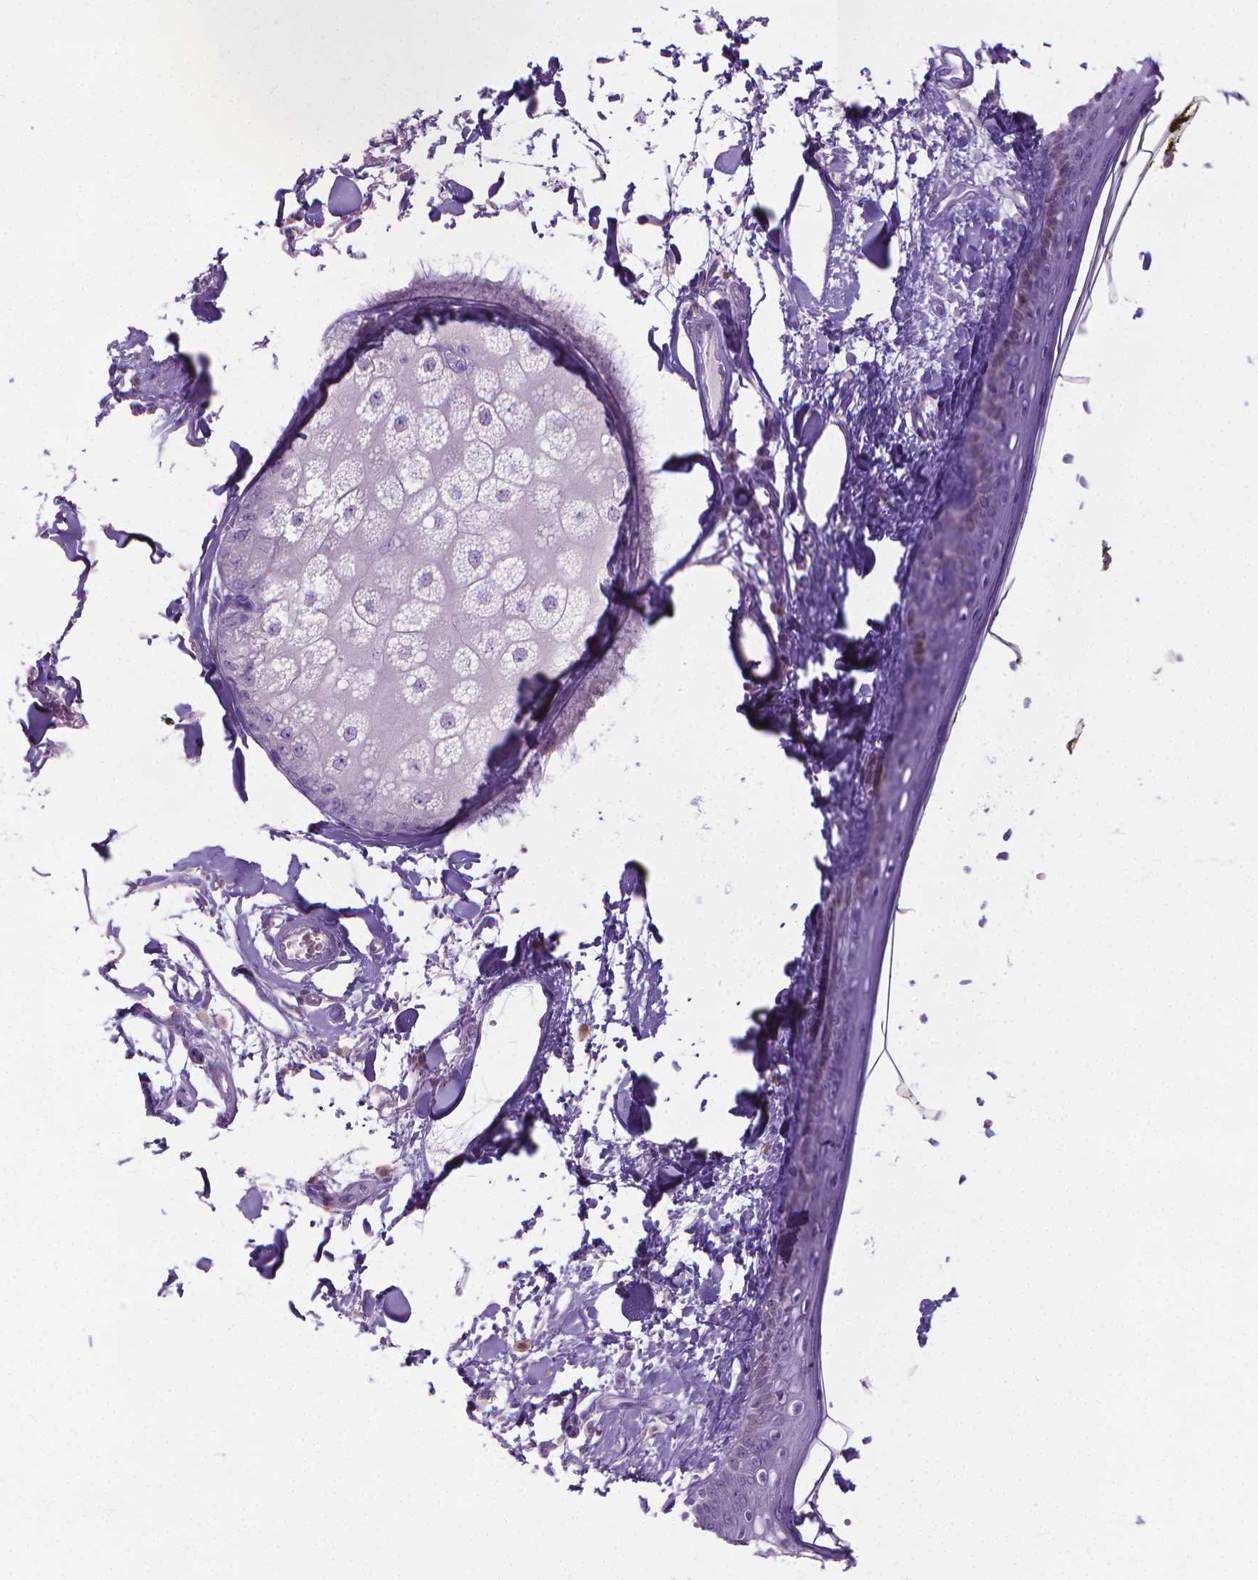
{"staining": {"intensity": "negative", "quantity": "none", "location": "none"}, "tissue": "skin", "cell_type": "Fibroblasts", "image_type": "normal", "snomed": [{"axis": "morphology", "description": "Normal tissue, NOS"}, {"axis": "topography", "description": "Skin"}], "caption": "A high-resolution photomicrograph shows immunohistochemistry (IHC) staining of unremarkable skin, which exhibits no significant staining in fibroblasts.", "gene": "SPAG6", "patient": {"sex": "male", "age": 76}}